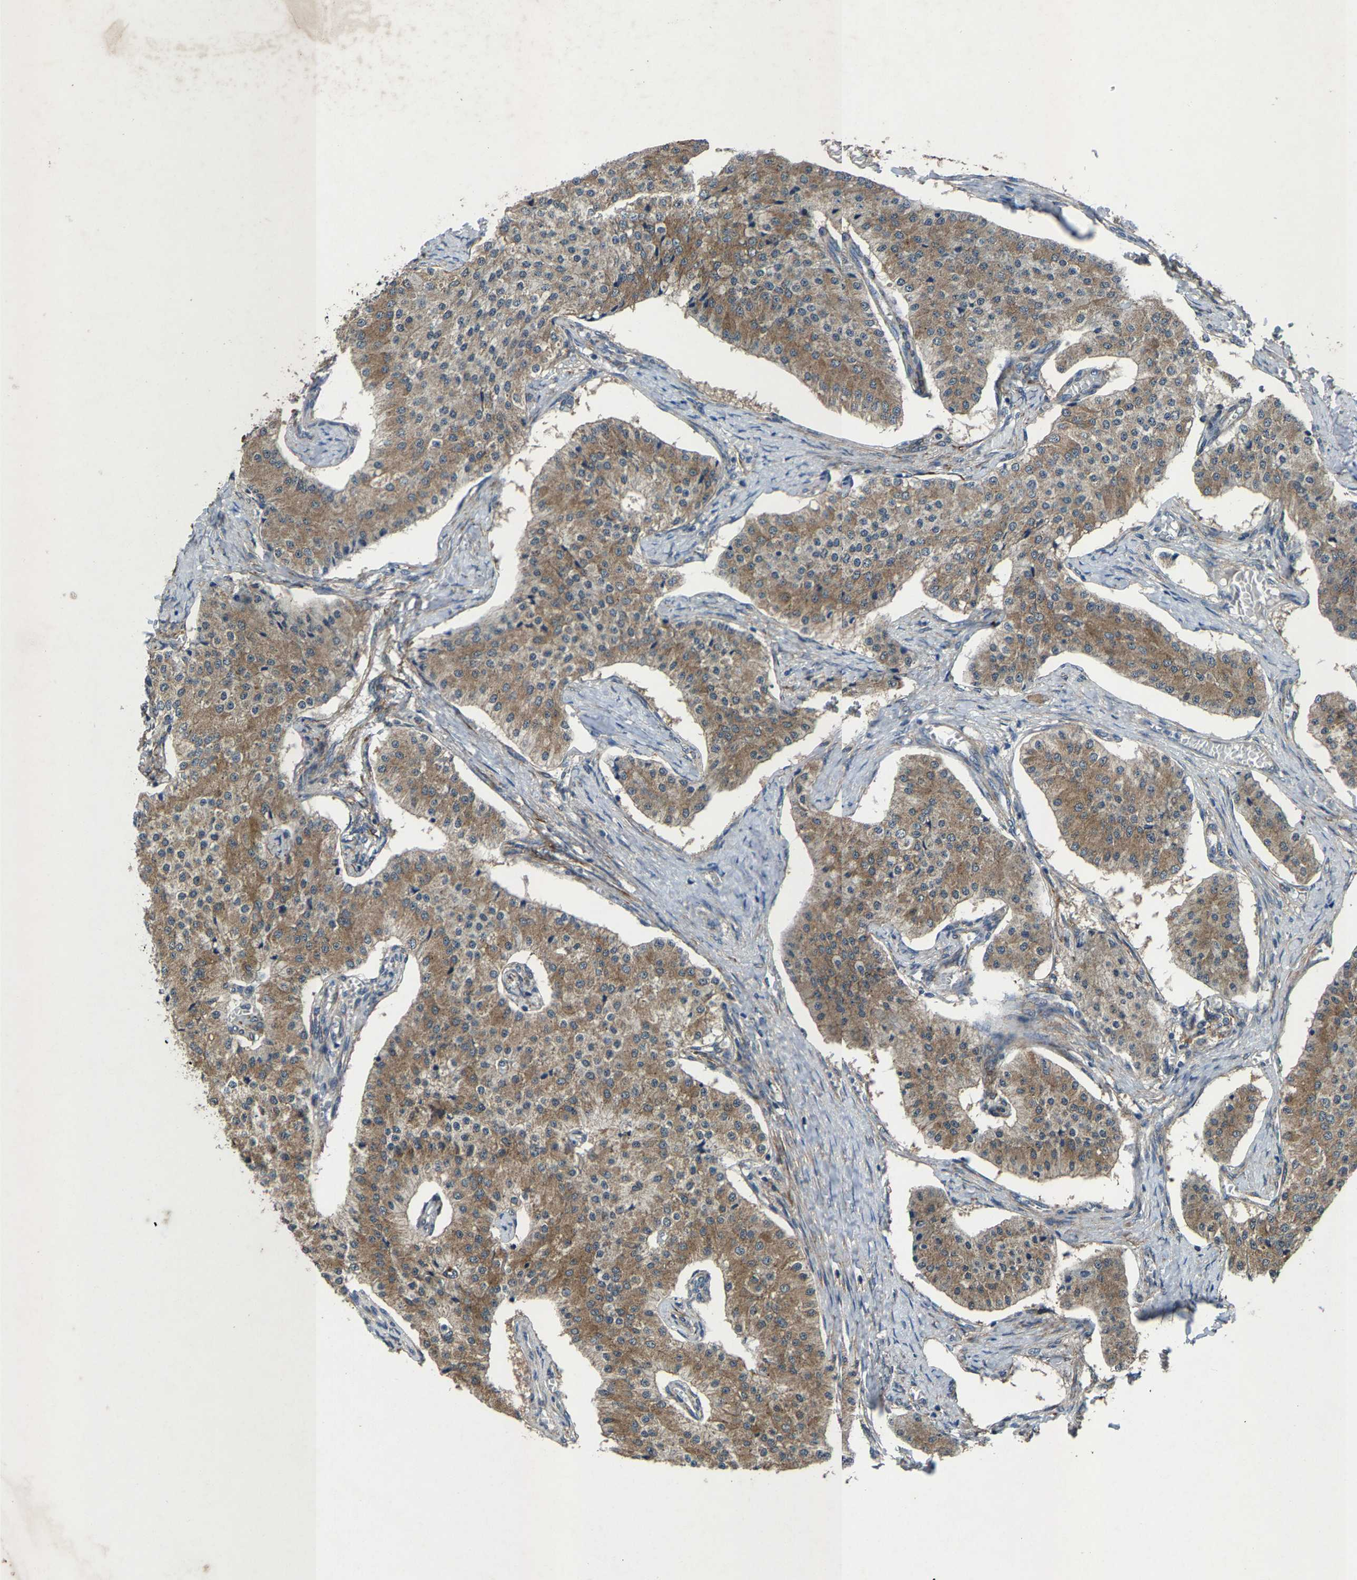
{"staining": {"intensity": "moderate", "quantity": ">75%", "location": "cytoplasmic/membranous"}, "tissue": "carcinoid", "cell_type": "Tumor cells", "image_type": "cancer", "snomed": [{"axis": "morphology", "description": "Carcinoid, malignant, NOS"}, {"axis": "topography", "description": "Colon"}], "caption": "An immunohistochemistry (IHC) histopathology image of neoplastic tissue is shown. Protein staining in brown labels moderate cytoplasmic/membranous positivity in malignant carcinoid within tumor cells. The protein is stained brown, and the nuclei are stained in blue (DAB IHC with brightfield microscopy, high magnification).", "gene": "PDP1", "patient": {"sex": "female", "age": 52}}